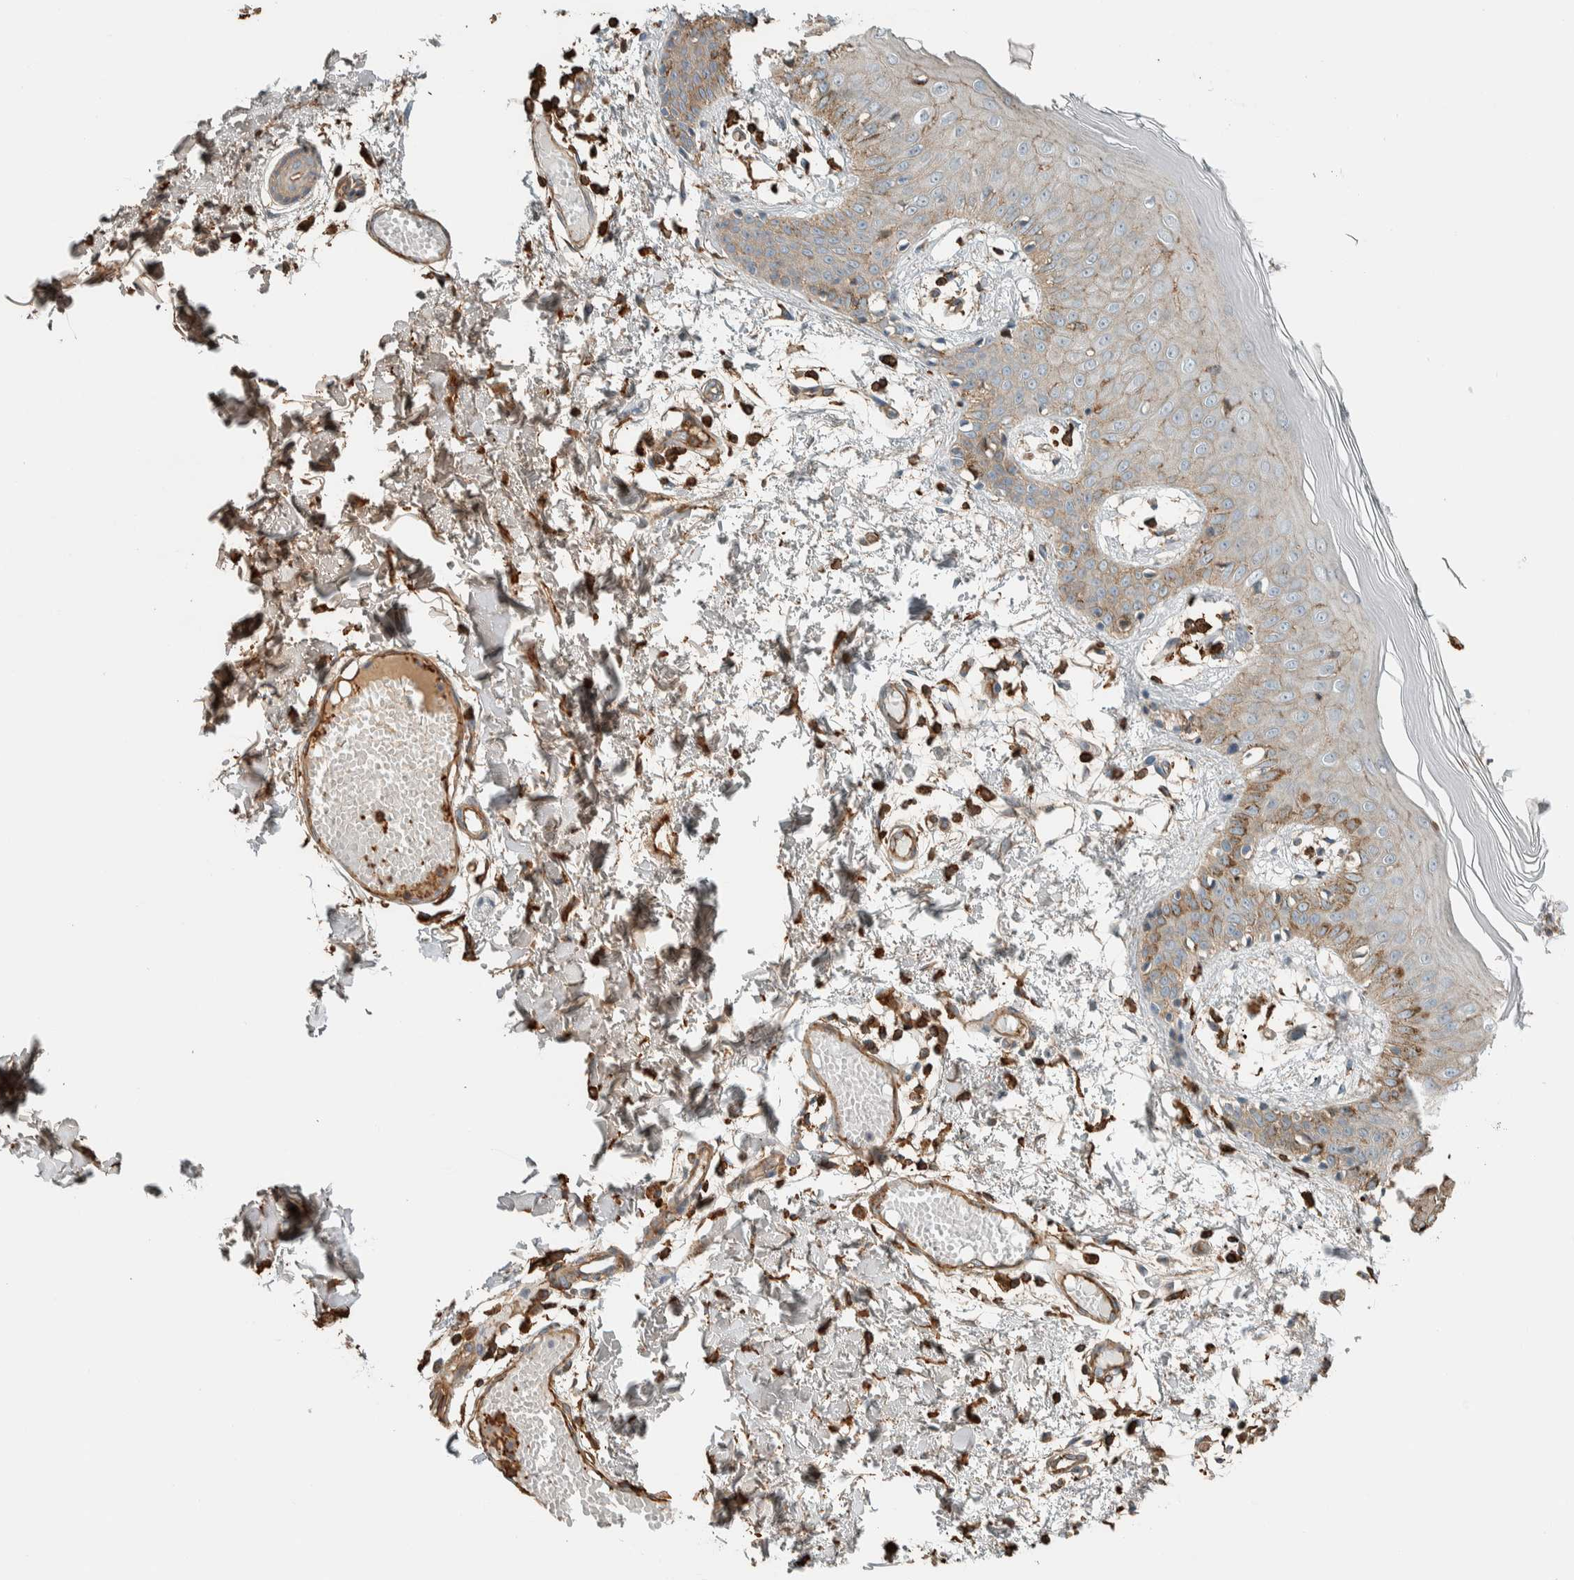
{"staining": {"intensity": "moderate", "quantity": "25%-75%", "location": "cytoplasmic/membranous"}, "tissue": "skin", "cell_type": "Fibroblasts", "image_type": "normal", "snomed": [{"axis": "morphology", "description": "Normal tissue, NOS"}, {"axis": "topography", "description": "Skin"}], "caption": "The photomicrograph demonstrates staining of unremarkable skin, revealing moderate cytoplasmic/membranous protein staining (brown color) within fibroblasts. The staining was performed using DAB to visualize the protein expression in brown, while the nuclei were stained in blue with hematoxylin (Magnification: 20x).", "gene": "CTBP2", "patient": {"sex": "male", "age": 53}}